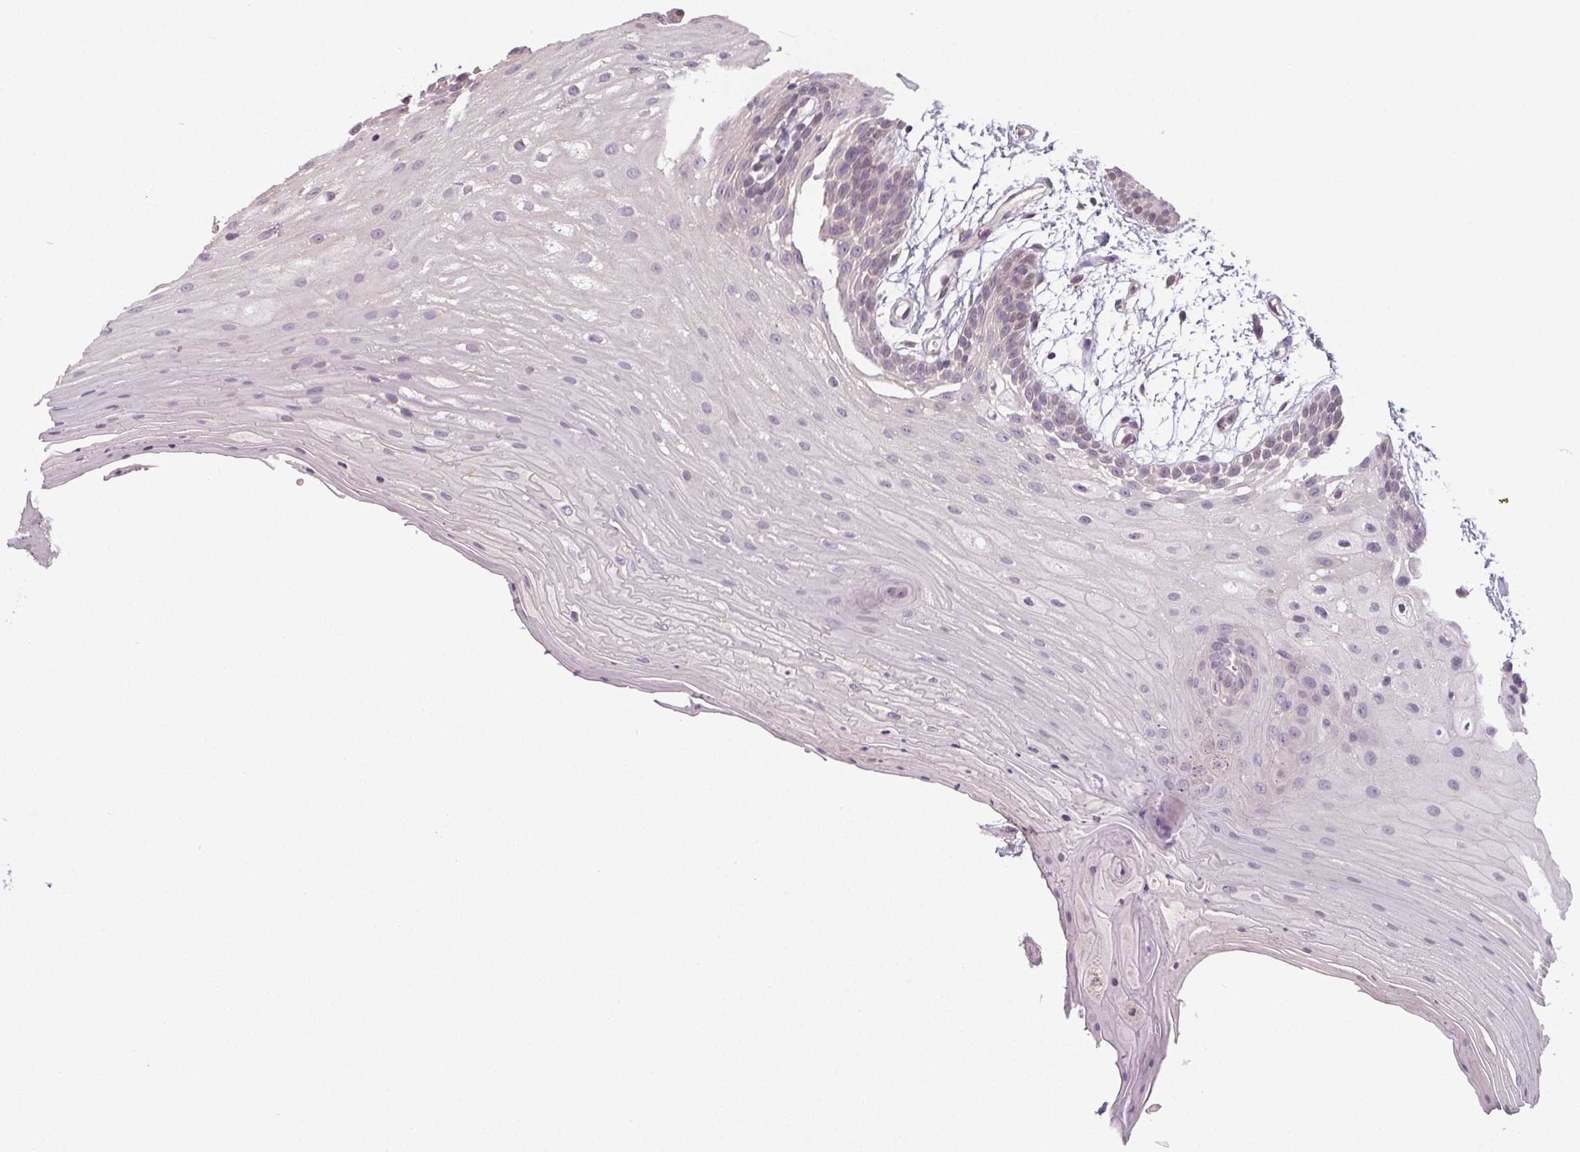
{"staining": {"intensity": "negative", "quantity": "none", "location": "none"}, "tissue": "oral mucosa", "cell_type": "Squamous epithelial cells", "image_type": "normal", "snomed": [{"axis": "morphology", "description": "Normal tissue, NOS"}, {"axis": "morphology", "description": "Squamous cell carcinoma, NOS"}, {"axis": "topography", "description": "Oral tissue"}, {"axis": "topography", "description": "Tounge, NOS"}, {"axis": "topography", "description": "Head-Neck"}], "caption": "Protein analysis of unremarkable oral mucosa reveals no significant expression in squamous epithelial cells.", "gene": "SLC26A2", "patient": {"sex": "male", "age": 62}}